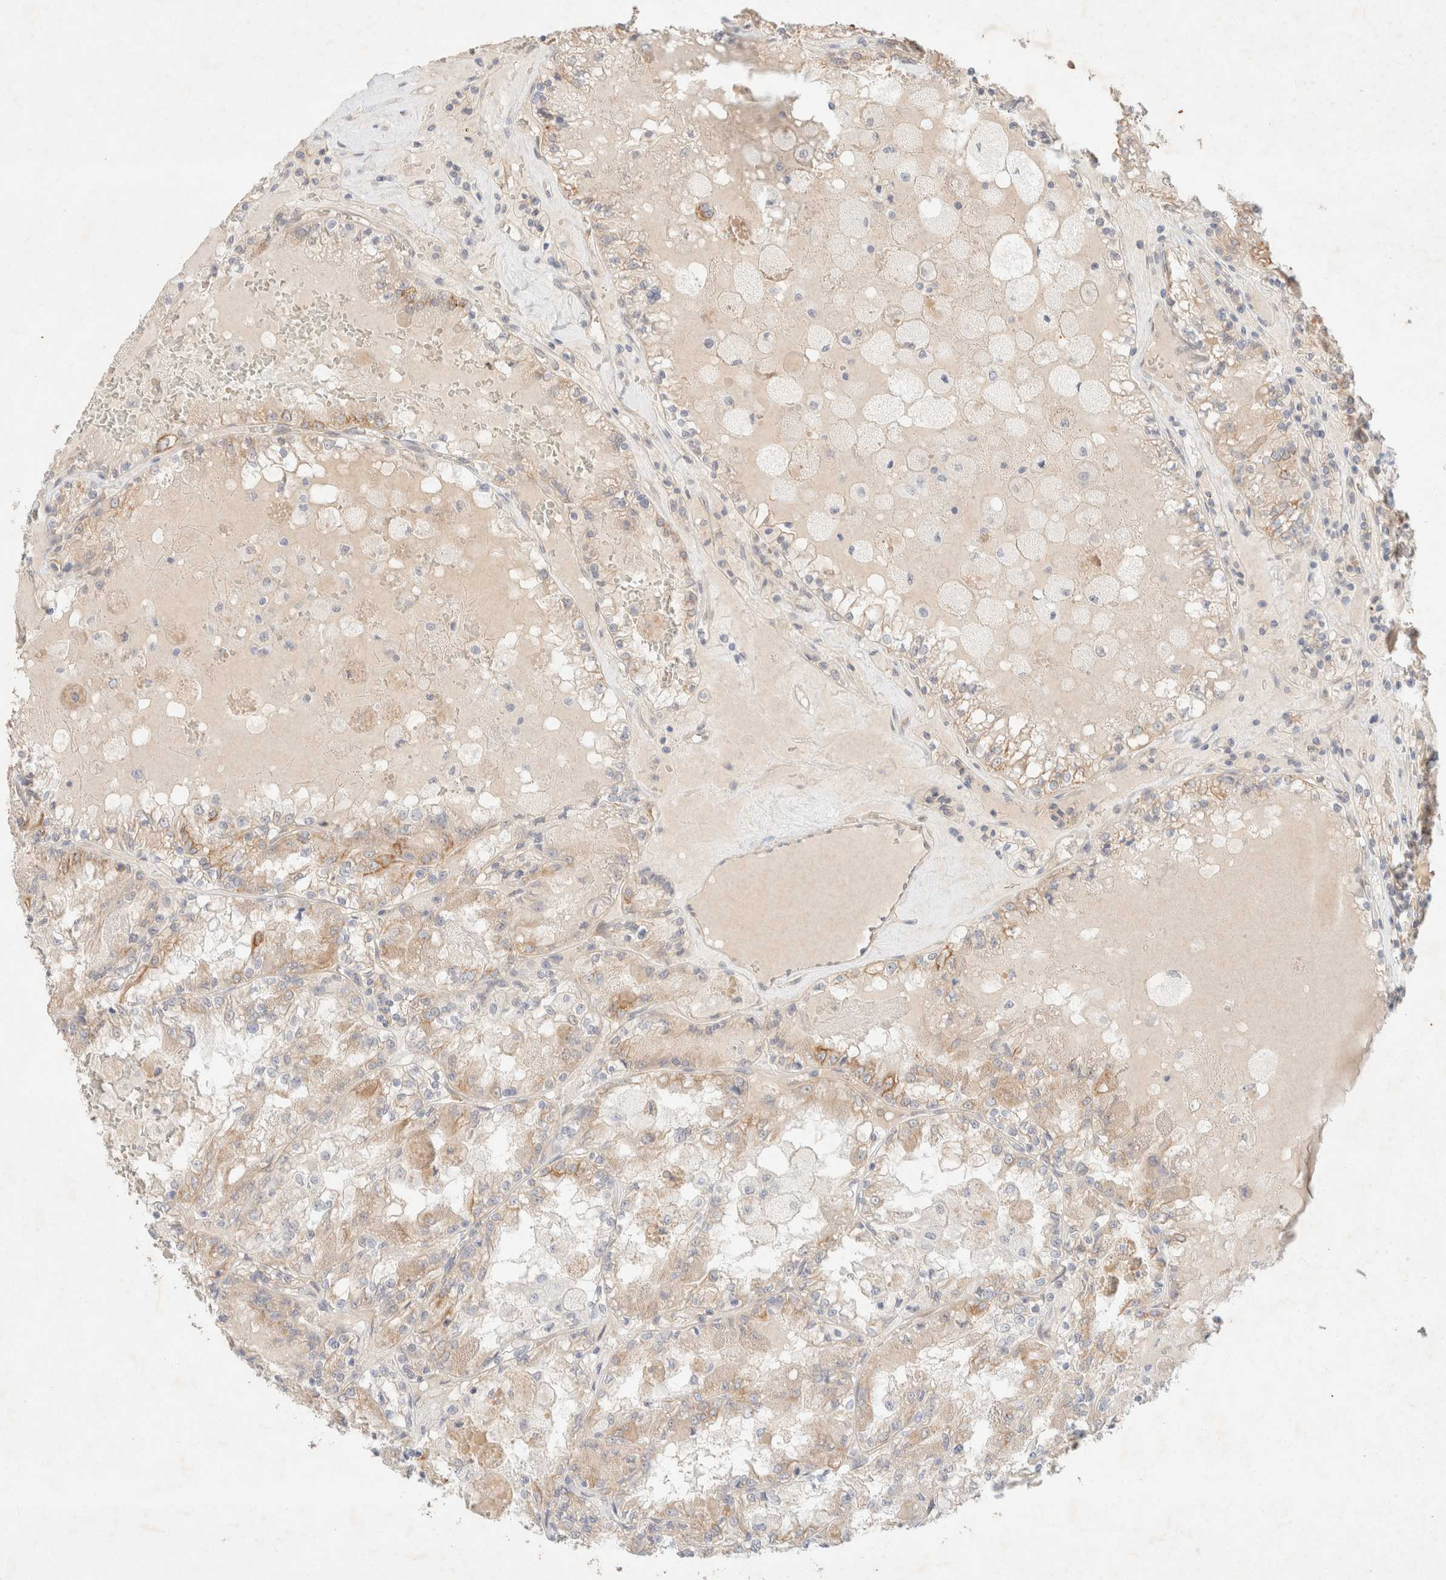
{"staining": {"intensity": "weak", "quantity": "25%-75%", "location": "cytoplasmic/membranous"}, "tissue": "renal cancer", "cell_type": "Tumor cells", "image_type": "cancer", "snomed": [{"axis": "morphology", "description": "Adenocarcinoma, NOS"}, {"axis": "topography", "description": "Kidney"}], "caption": "Adenocarcinoma (renal) stained for a protein reveals weak cytoplasmic/membranous positivity in tumor cells. The staining was performed using DAB (3,3'-diaminobenzidine), with brown indicating positive protein expression. Nuclei are stained blue with hematoxylin.", "gene": "CSNK1E", "patient": {"sex": "female", "age": 56}}